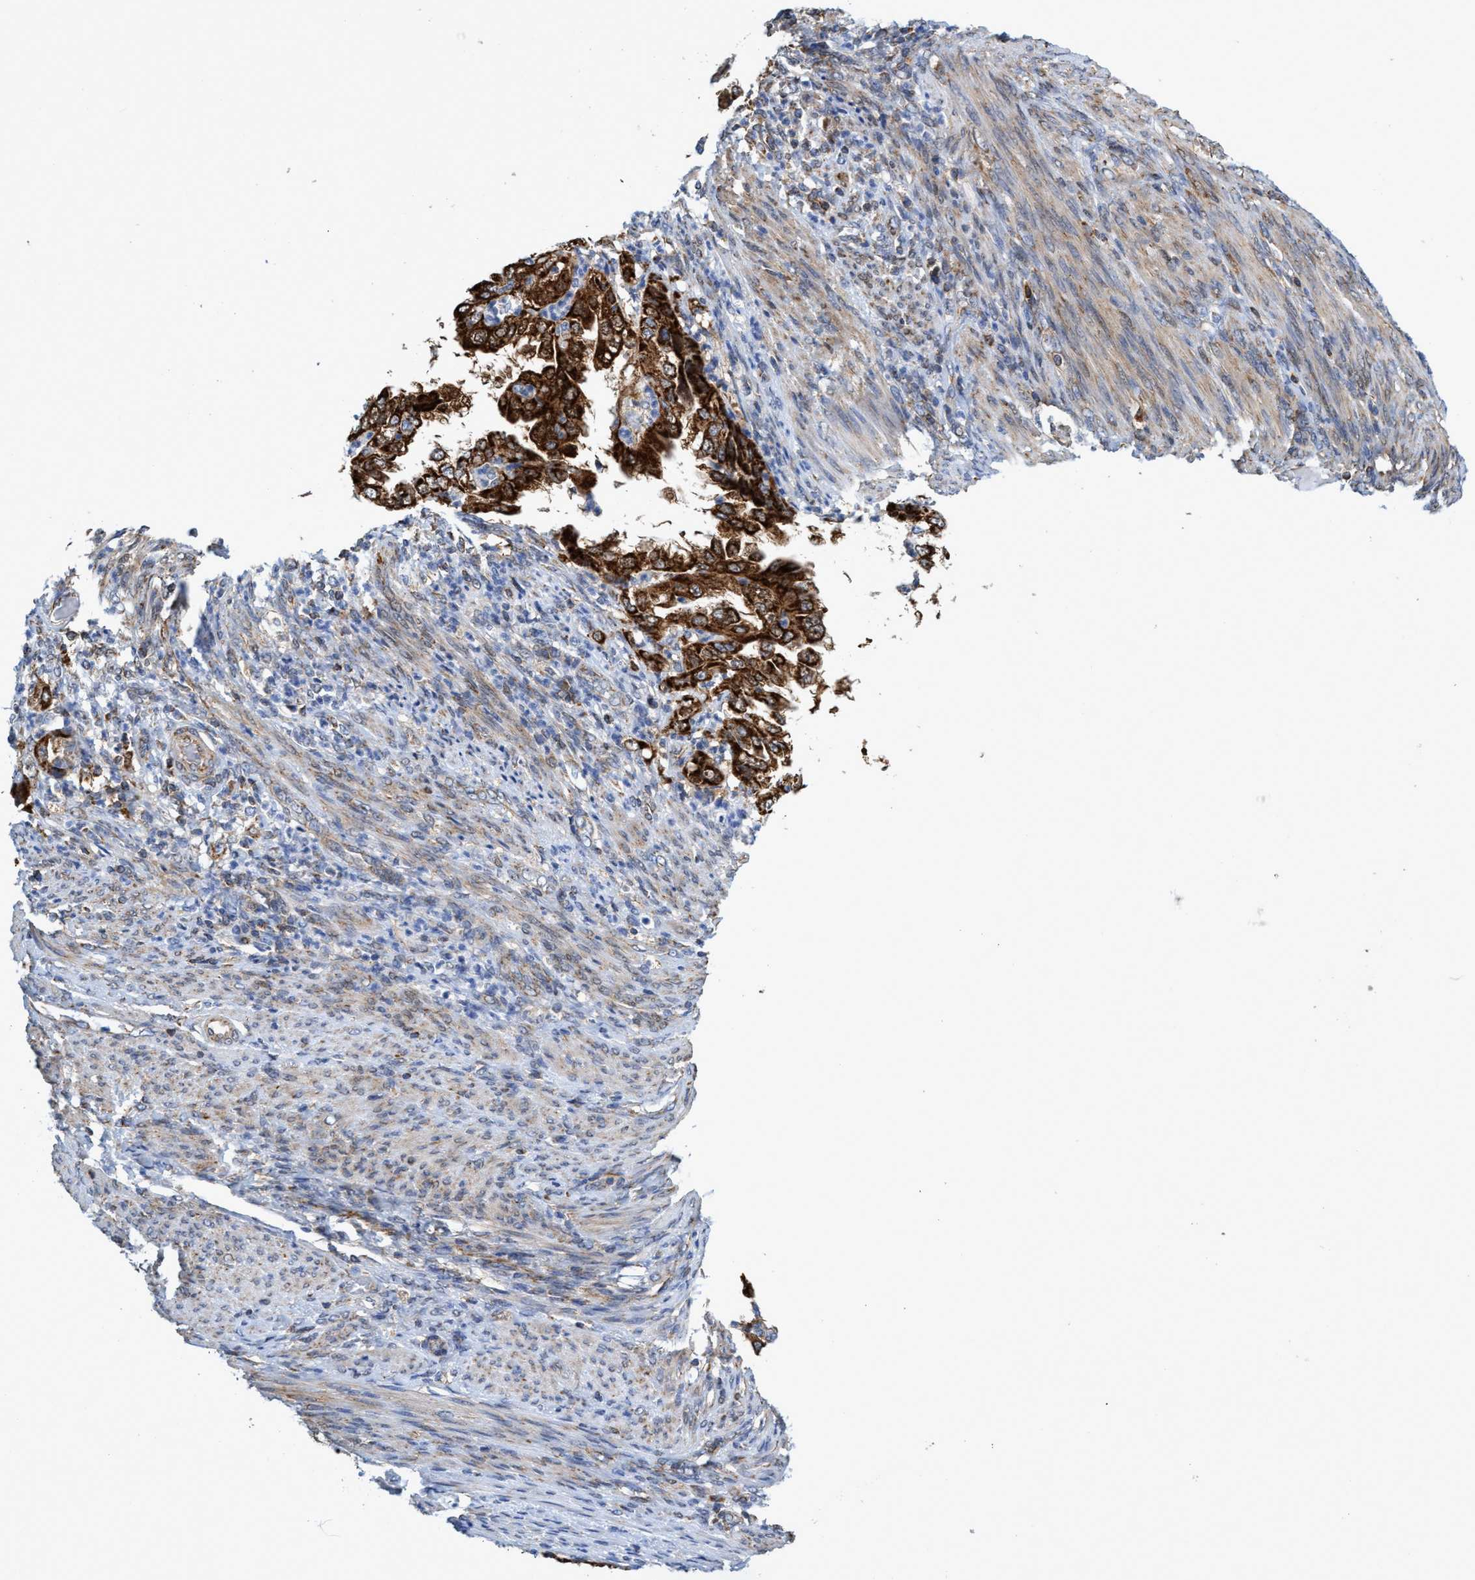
{"staining": {"intensity": "strong", "quantity": ">75%", "location": "cytoplasmic/membranous"}, "tissue": "endometrial cancer", "cell_type": "Tumor cells", "image_type": "cancer", "snomed": [{"axis": "morphology", "description": "Adenocarcinoma, NOS"}, {"axis": "topography", "description": "Endometrium"}], "caption": "This is an image of immunohistochemistry (IHC) staining of adenocarcinoma (endometrial), which shows strong expression in the cytoplasmic/membranous of tumor cells.", "gene": "CRYZ", "patient": {"sex": "female", "age": 85}}